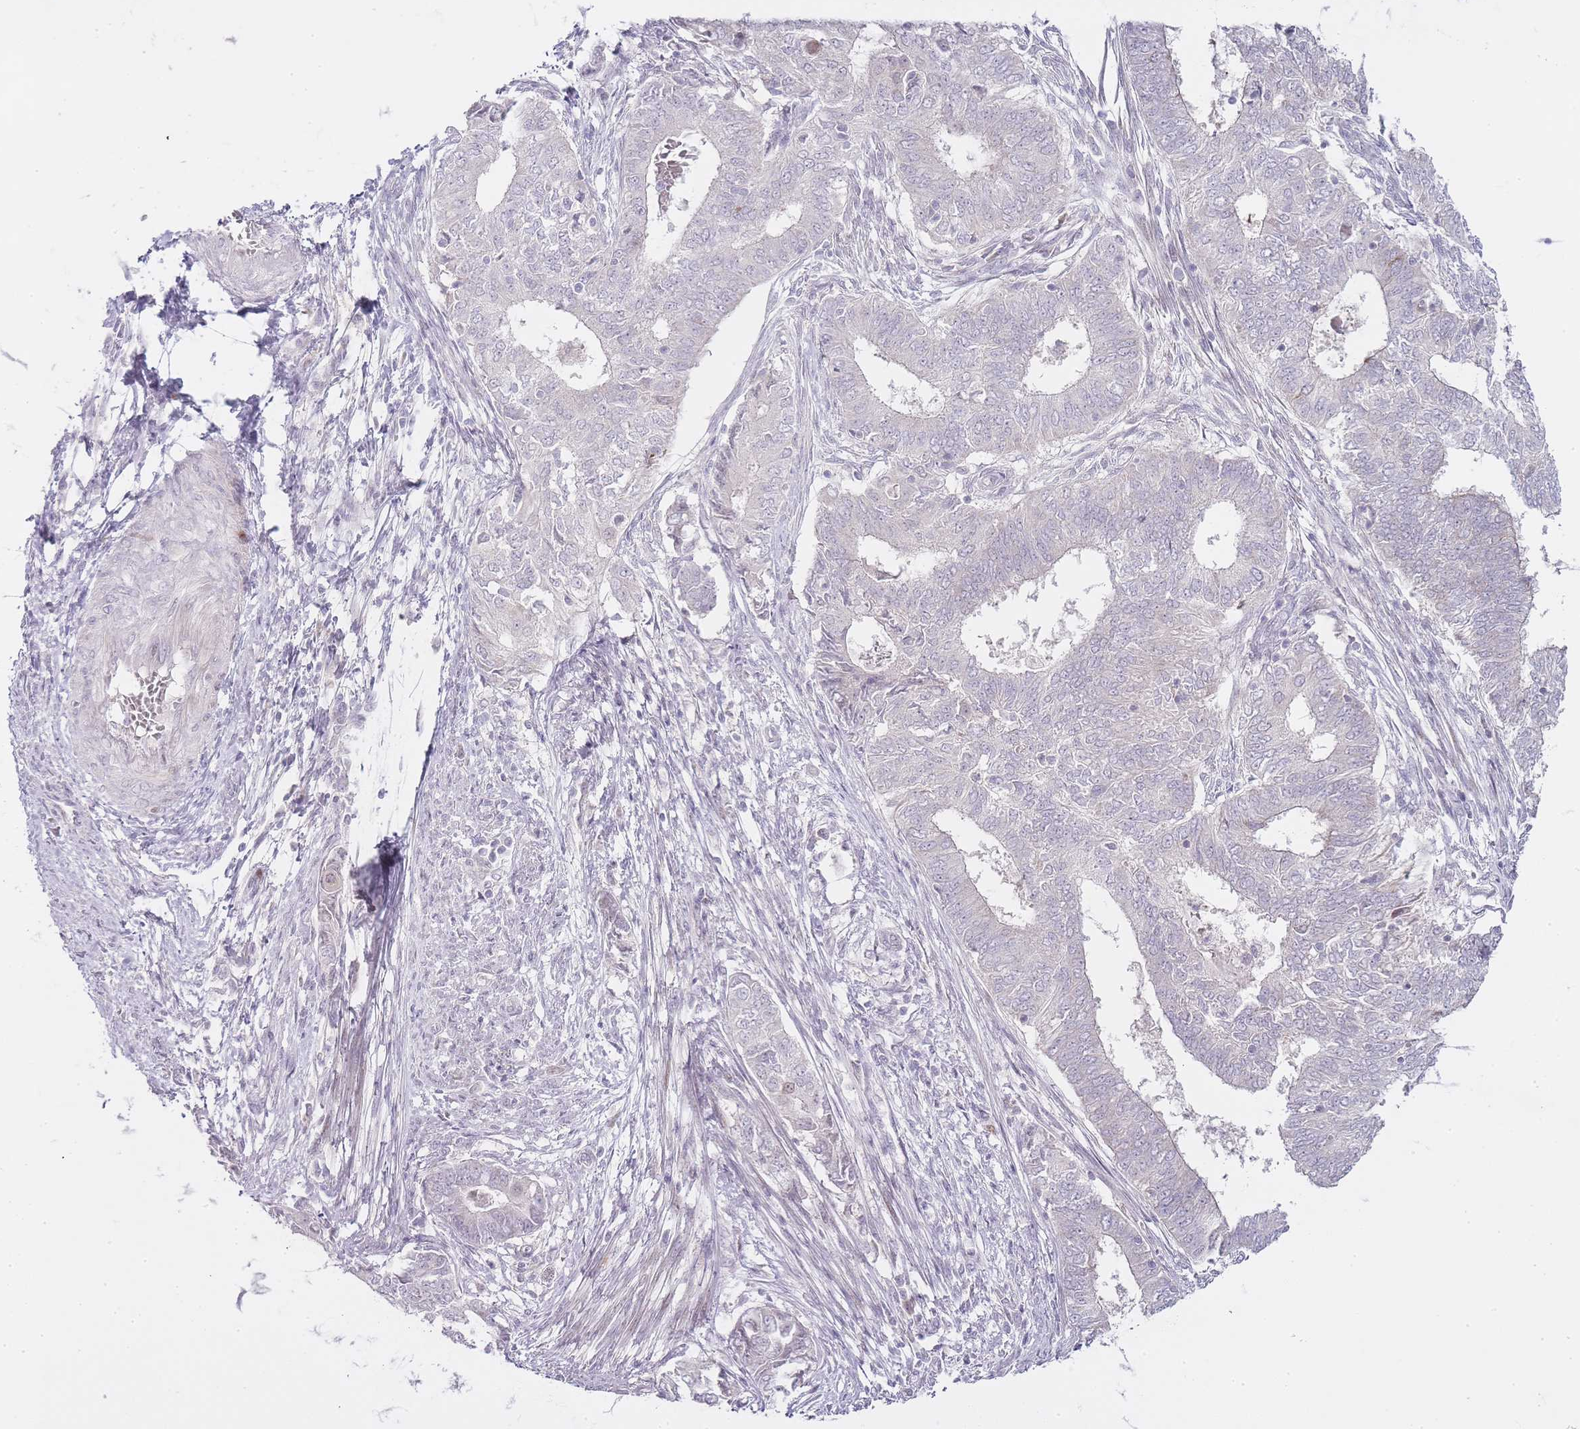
{"staining": {"intensity": "negative", "quantity": "none", "location": "none"}, "tissue": "endometrial cancer", "cell_type": "Tumor cells", "image_type": "cancer", "snomed": [{"axis": "morphology", "description": "Adenocarcinoma, NOS"}, {"axis": "topography", "description": "Endometrium"}], "caption": "Immunohistochemical staining of endometrial cancer reveals no significant staining in tumor cells.", "gene": "OGG1", "patient": {"sex": "female", "age": 62}}